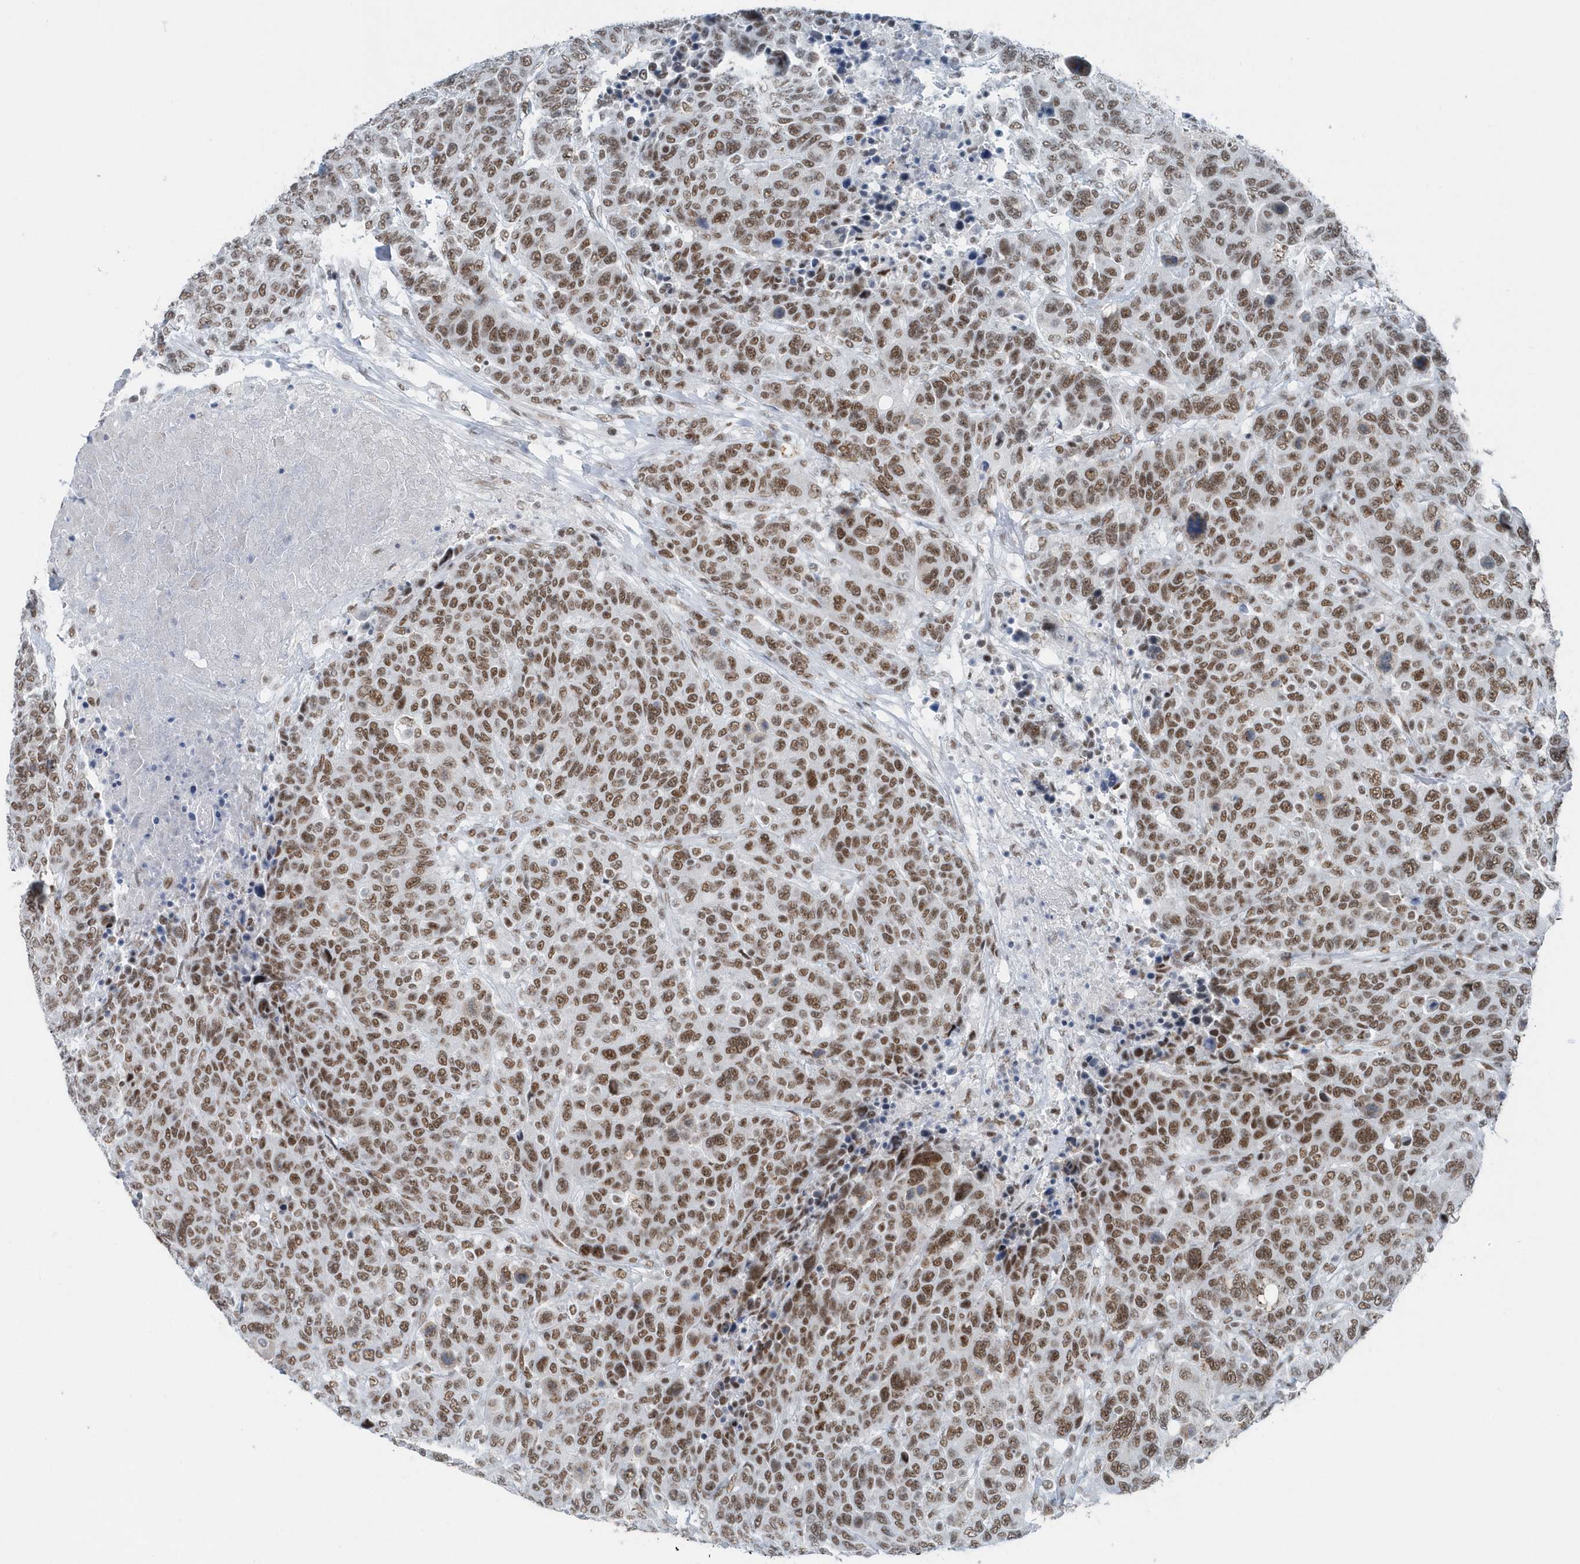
{"staining": {"intensity": "moderate", "quantity": ">75%", "location": "nuclear"}, "tissue": "breast cancer", "cell_type": "Tumor cells", "image_type": "cancer", "snomed": [{"axis": "morphology", "description": "Duct carcinoma"}, {"axis": "topography", "description": "Breast"}], "caption": "Moderate nuclear protein positivity is identified in about >75% of tumor cells in intraductal carcinoma (breast). (DAB (3,3'-diaminobenzidine) IHC with brightfield microscopy, high magnification).", "gene": "FIP1L1", "patient": {"sex": "female", "age": 37}}